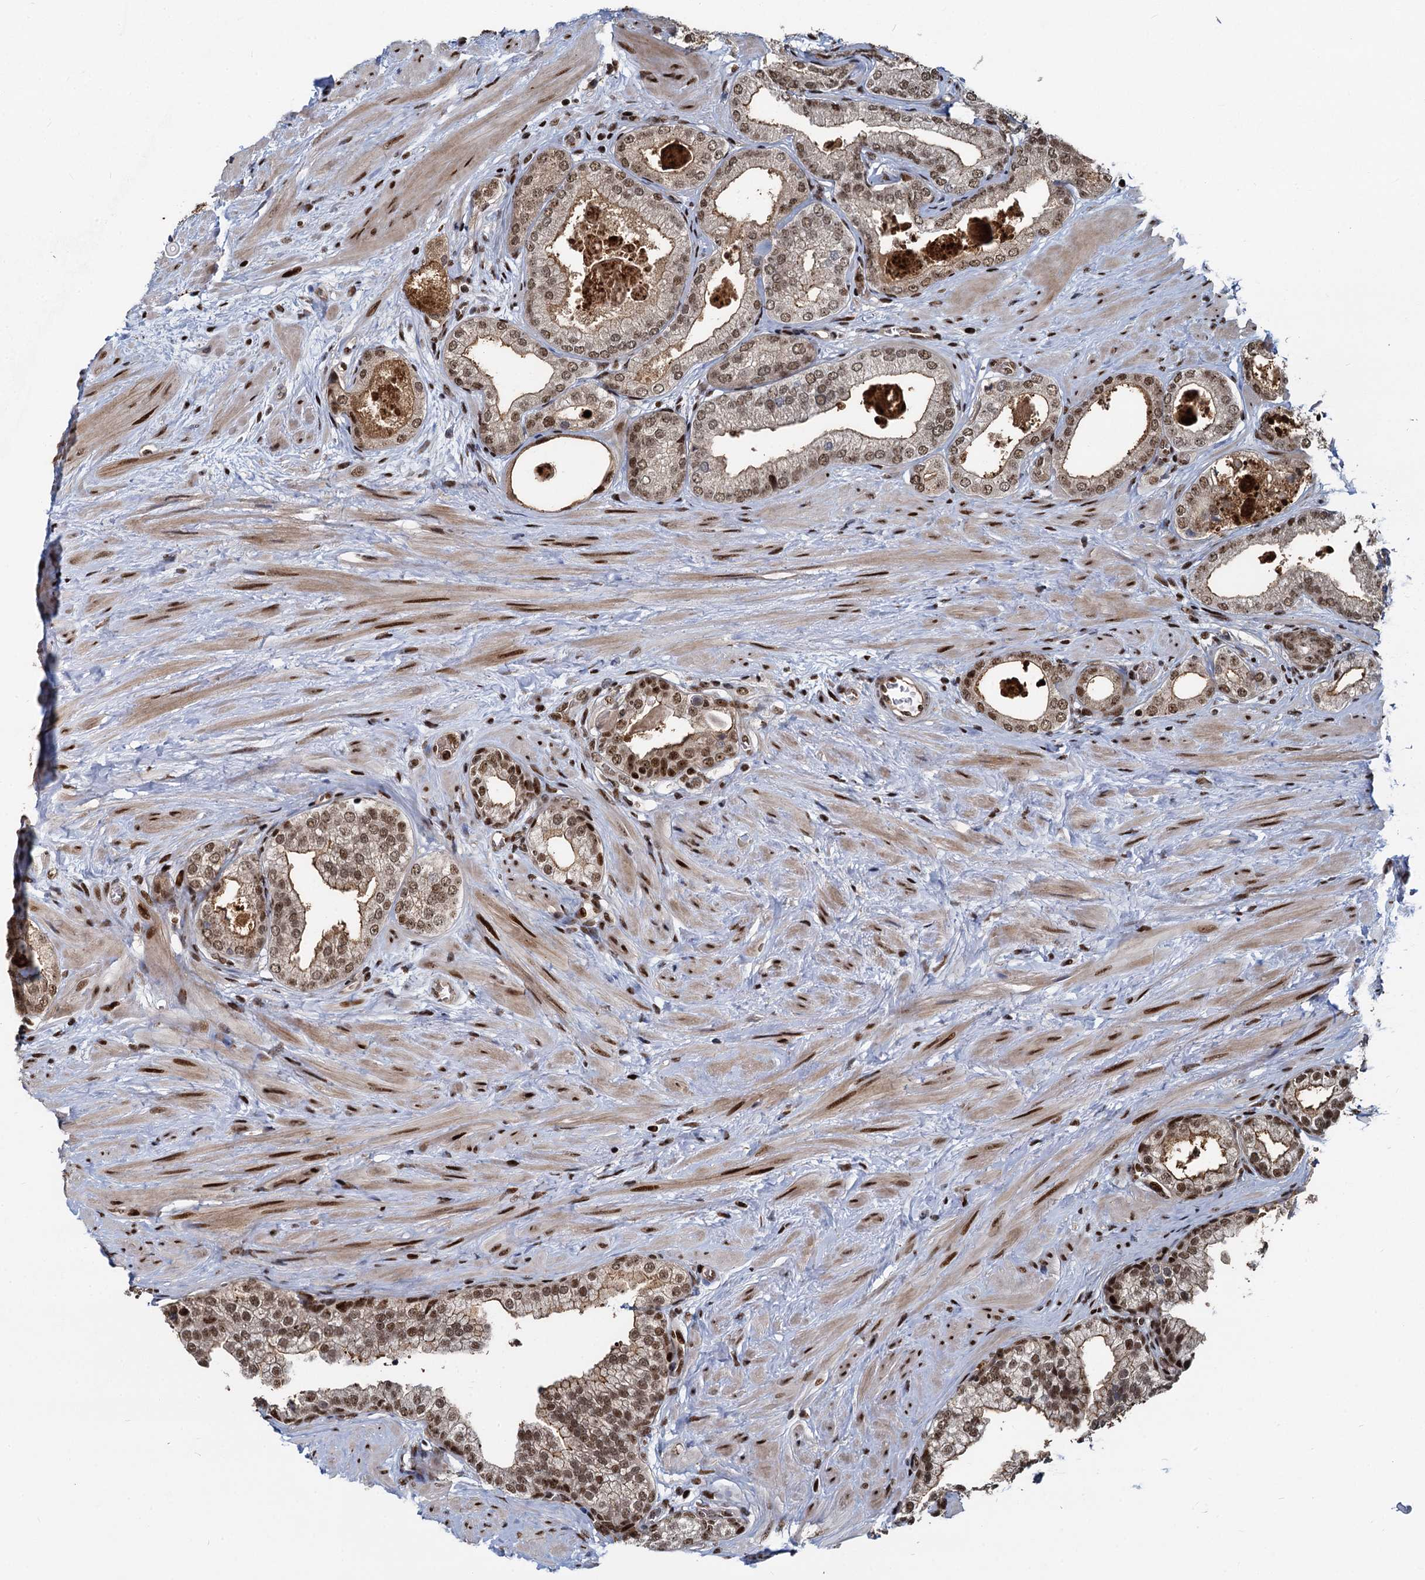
{"staining": {"intensity": "moderate", "quantity": "25%-75%", "location": "cytoplasmic/membranous,nuclear"}, "tissue": "prostate", "cell_type": "Glandular cells", "image_type": "normal", "snomed": [{"axis": "morphology", "description": "Normal tissue, NOS"}, {"axis": "topography", "description": "Prostate"}], "caption": "Immunohistochemistry (IHC) histopathology image of normal human prostate stained for a protein (brown), which exhibits medium levels of moderate cytoplasmic/membranous,nuclear positivity in approximately 25%-75% of glandular cells.", "gene": "ANKRD49", "patient": {"sex": "male", "age": 48}}